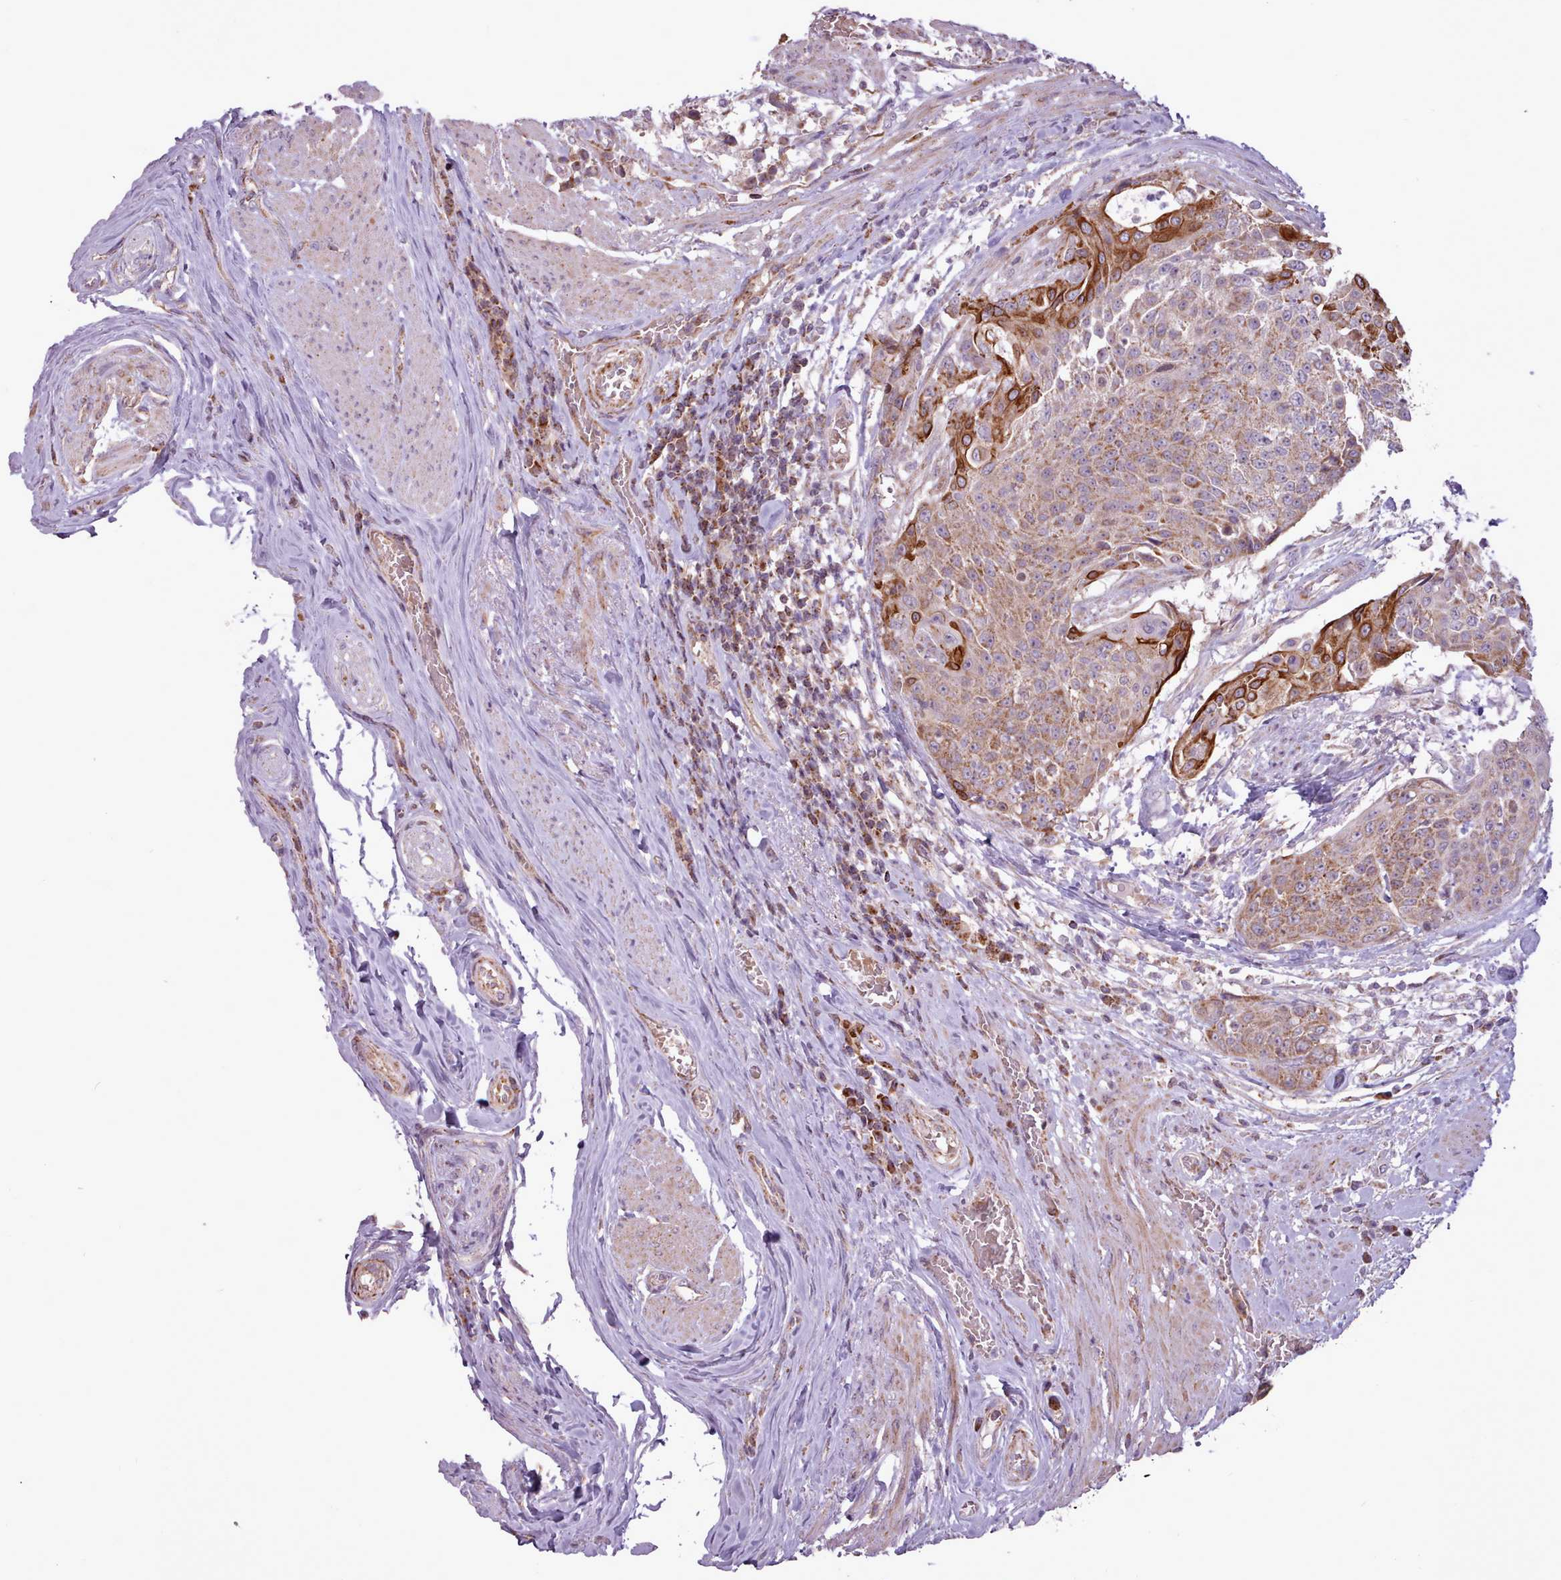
{"staining": {"intensity": "strong", "quantity": "<25%", "location": "cytoplasmic/membranous"}, "tissue": "urothelial cancer", "cell_type": "Tumor cells", "image_type": "cancer", "snomed": [{"axis": "morphology", "description": "Urothelial carcinoma, High grade"}, {"axis": "topography", "description": "Urinary bladder"}], "caption": "Immunohistochemistry photomicrograph of high-grade urothelial carcinoma stained for a protein (brown), which exhibits medium levels of strong cytoplasmic/membranous positivity in about <25% of tumor cells.", "gene": "LIN7C", "patient": {"sex": "female", "age": 63}}